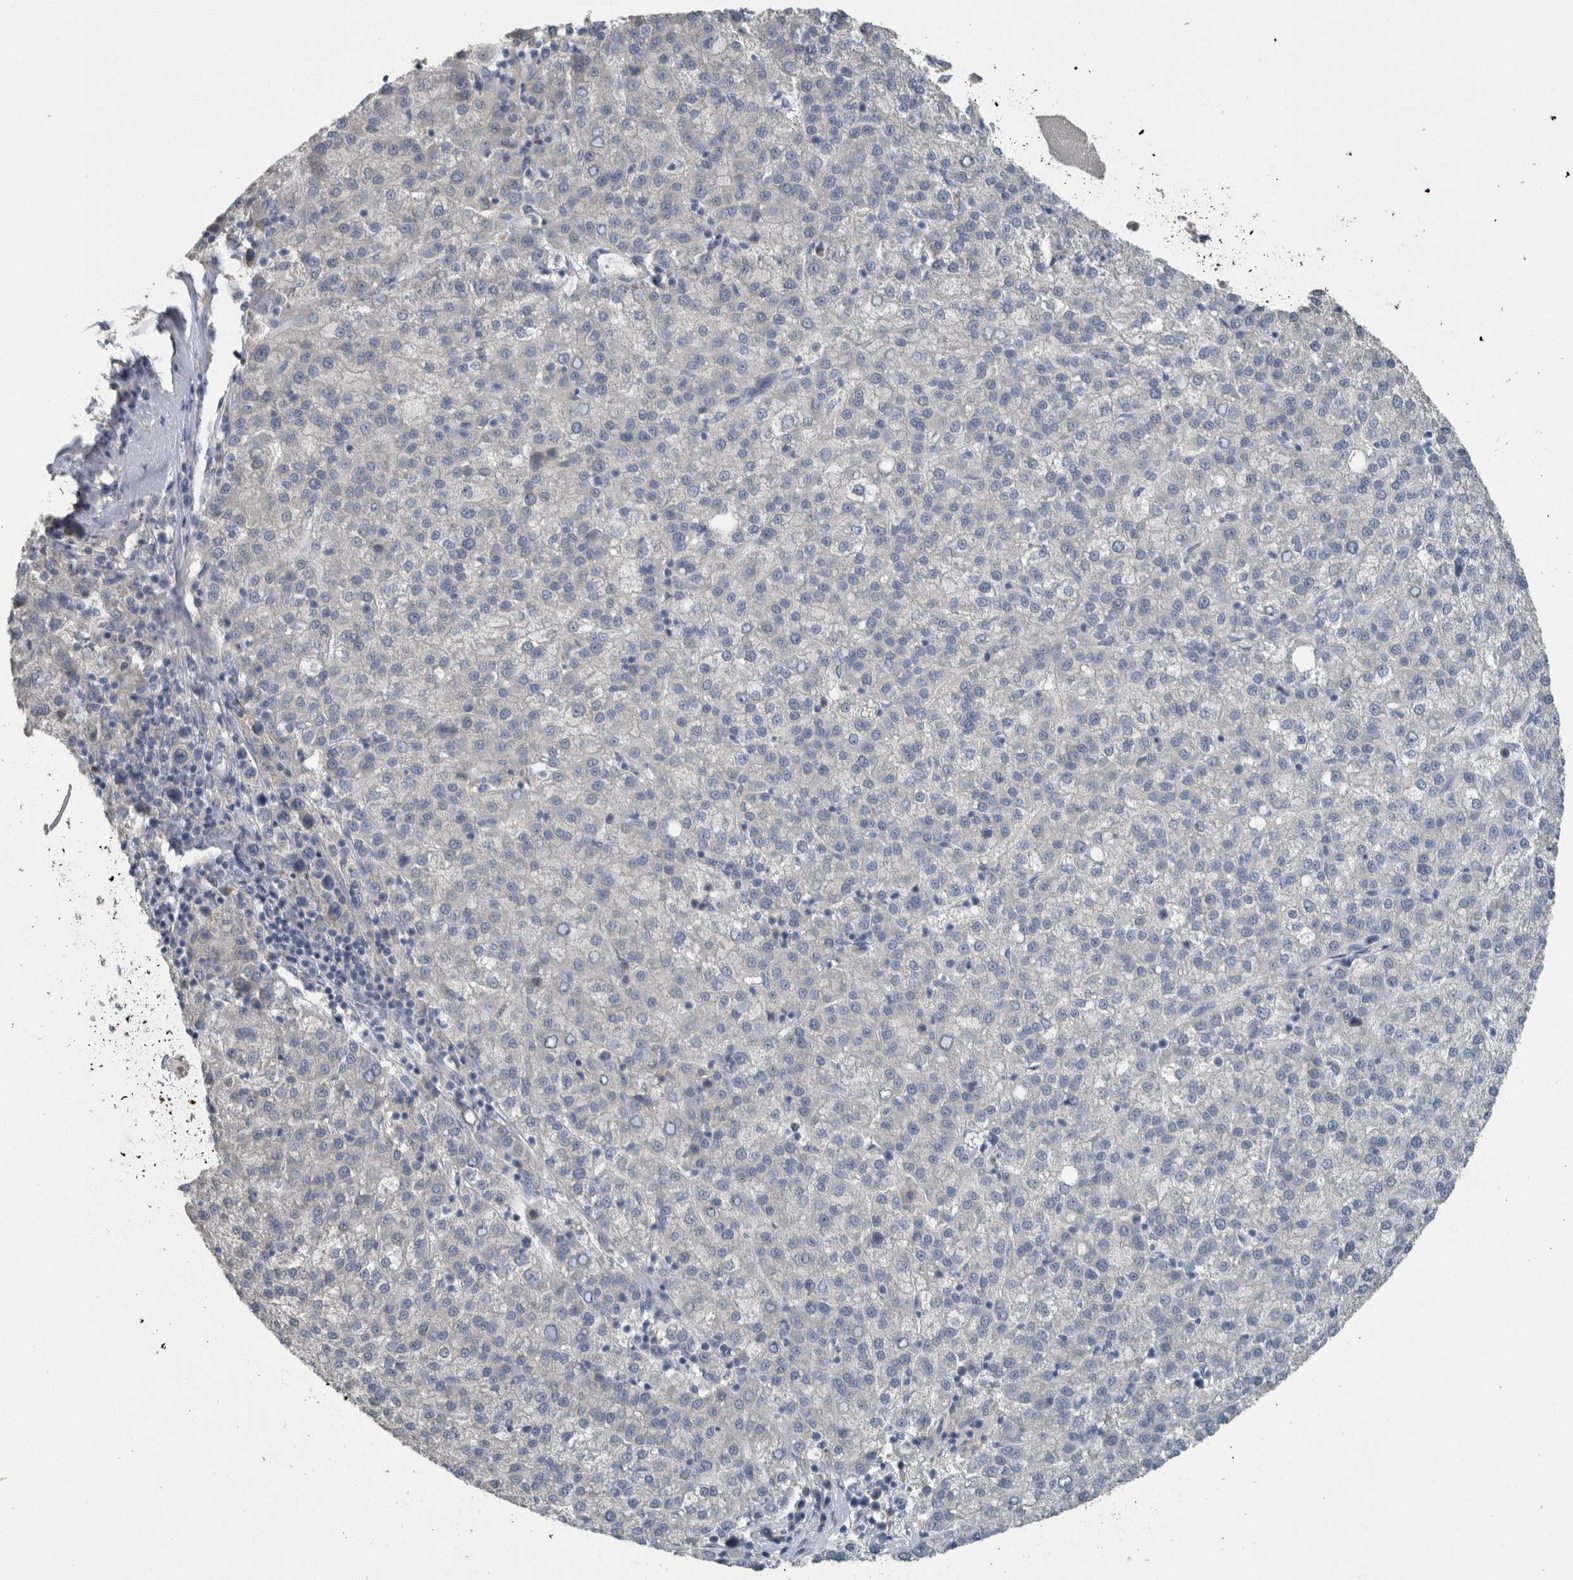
{"staining": {"intensity": "negative", "quantity": "none", "location": "none"}, "tissue": "liver cancer", "cell_type": "Tumor cells", "image_type": "cancer", "snomed": [{"axis": "morphology", "description": "Carcinoma, Hepatocellular, NOS"}, {"axis": "topography", "description": "Liver"}], "caption": "Liver cancer was stained to show a protein in brown. There is no significant positivity in tumor cells.", "gene": "KNTC1", "patient": {"sex": "female", "age": 58}}